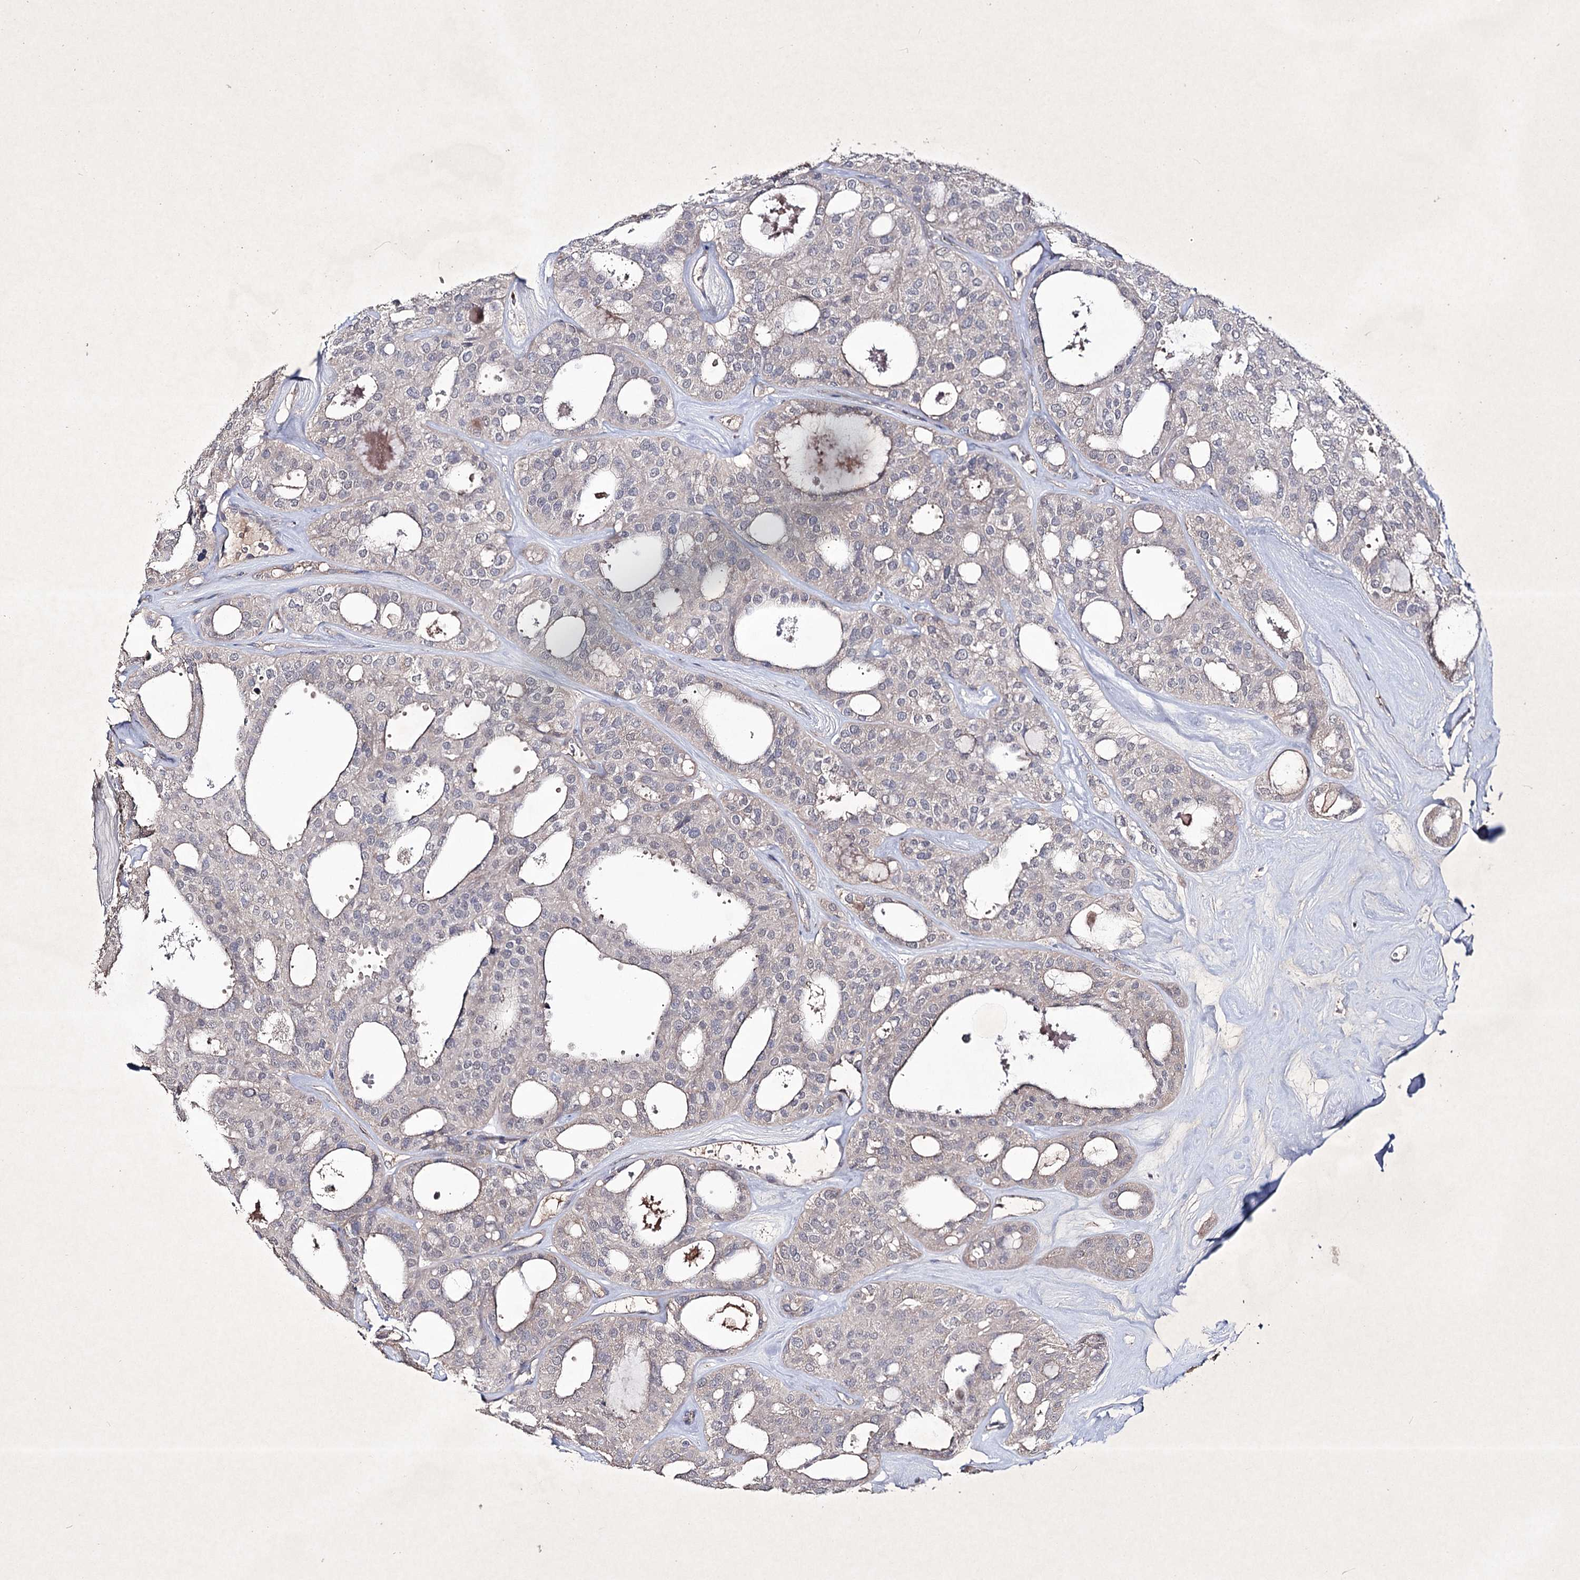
{"staining": {"intensity": "negative", "quantity": "none", "location": "none"}, "tissue": "thyroid cancer", "cell_type": "Tumor cells", "image_type": "cancer", "snomed": [{"axis": "morphology", "description": "Follicular adenoma carcinoma, NOS"}, {"axis": "topography", "description": "Thyroid gland"}], "caption": "A high-resolution histopathology image shows immunohistochemistry (IHC) staining of thyroid follicular adenoma carcinoma, which demonstrates no significant expression in tumor cells.", "gene": "SEMA4G", "patient": {"sex": "male", "age": 75}}